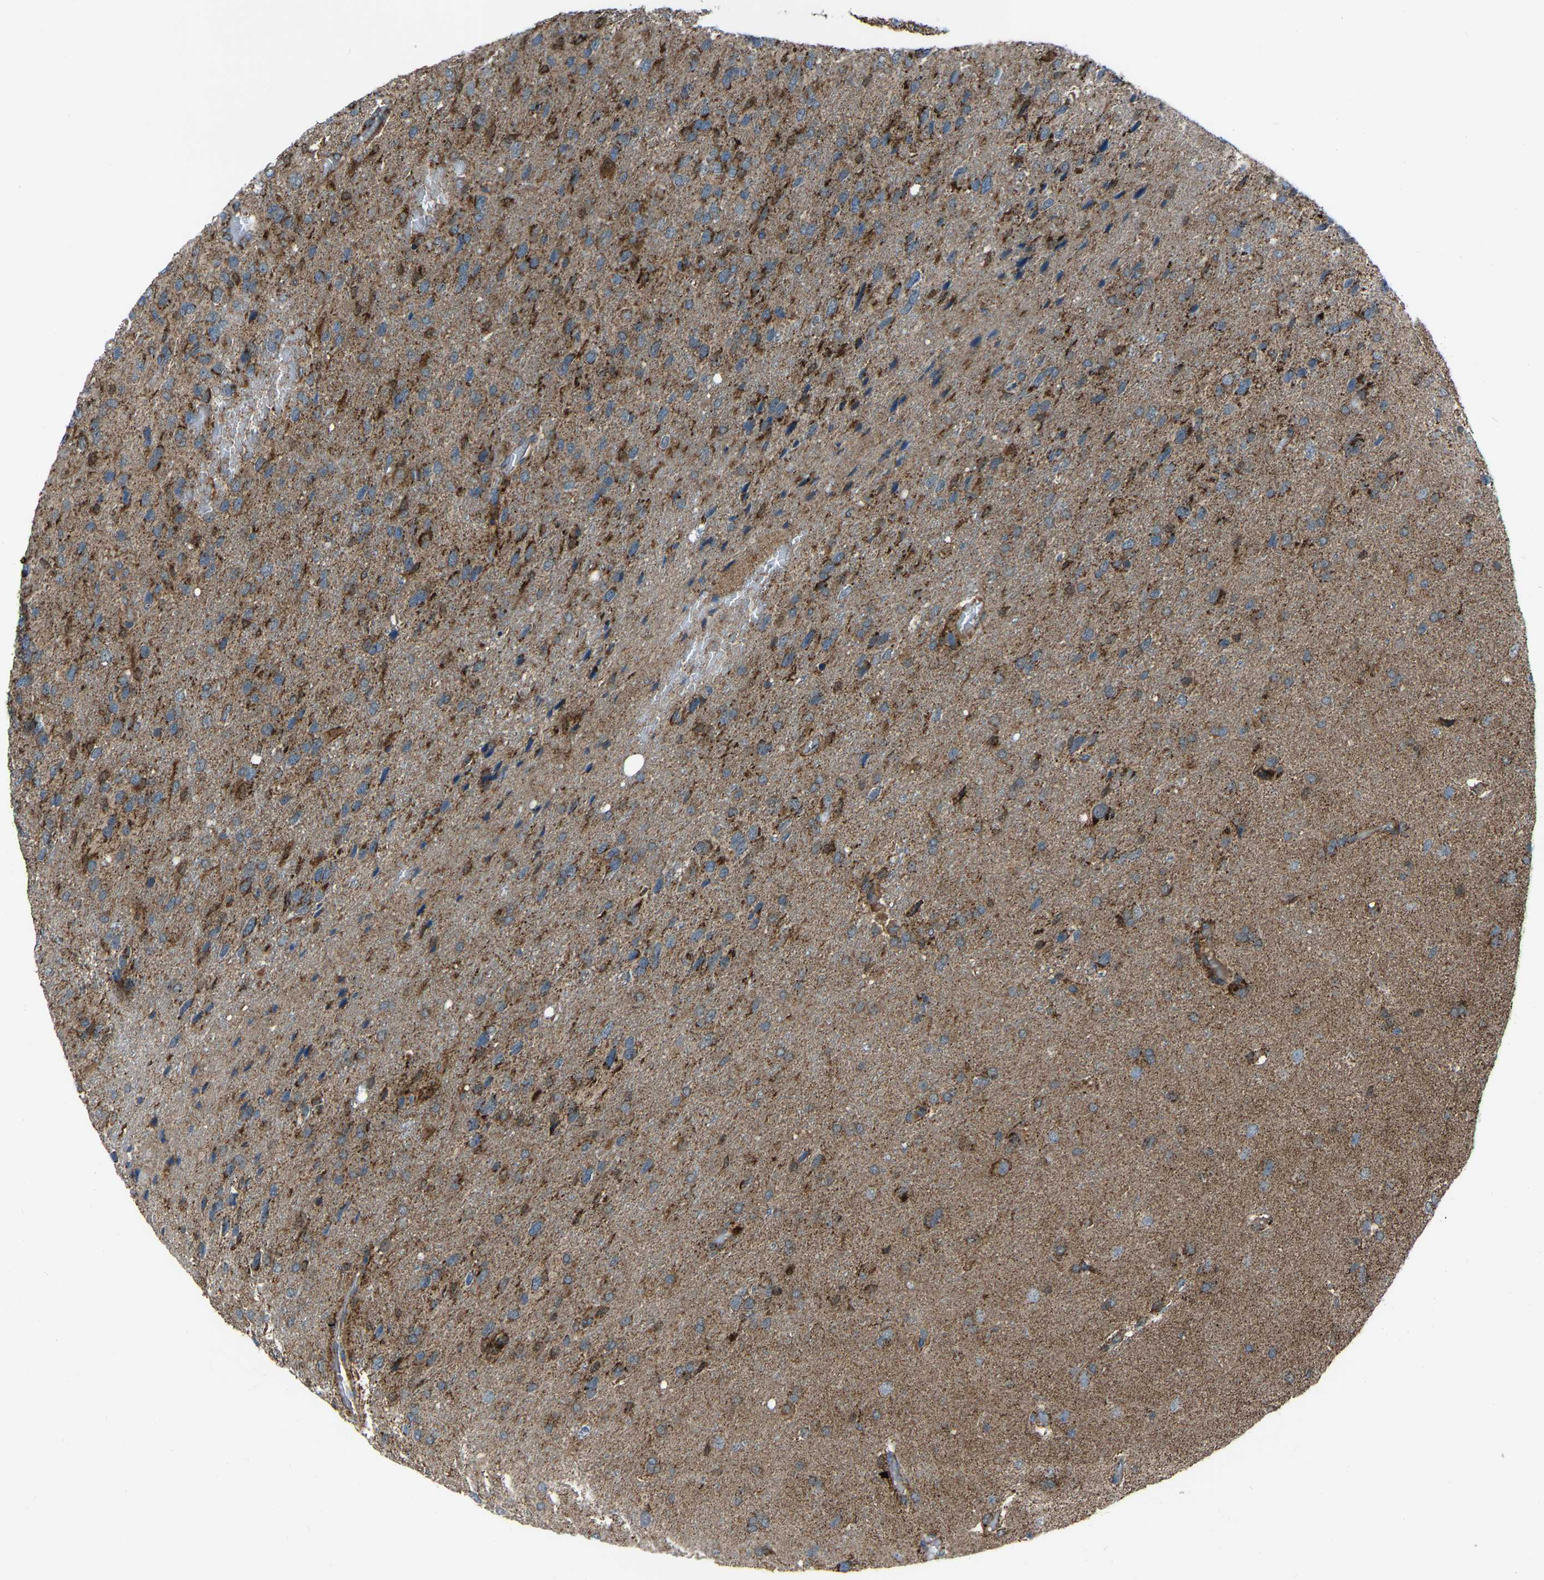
{"staining": {"intensity": "strong", "quantity": "25%-75%", "location": "cytoplasmic/membranous"}, "tissue": "glioma", "cell_type": "Tumor cells", "image_type": "cancer", "snomed": [{"axis": "morphology", "description": "Glioma, malignant, High grade"}, {"axis": "topography", "description": "Brain"}], "caption": "Brown immunohistochemical staining in glioma exhibits strong cytoplasmic/membranous positivity in approximately 25%-75% of tumor cells. (Stains: DAB (3,3'-diaminobenzidine) in brown, nuclei in blue, Microscopy: brightfield microscopy at high magnification).", "gene": "AKR1A1", "patient": {"sex": "female", "age": 58}}